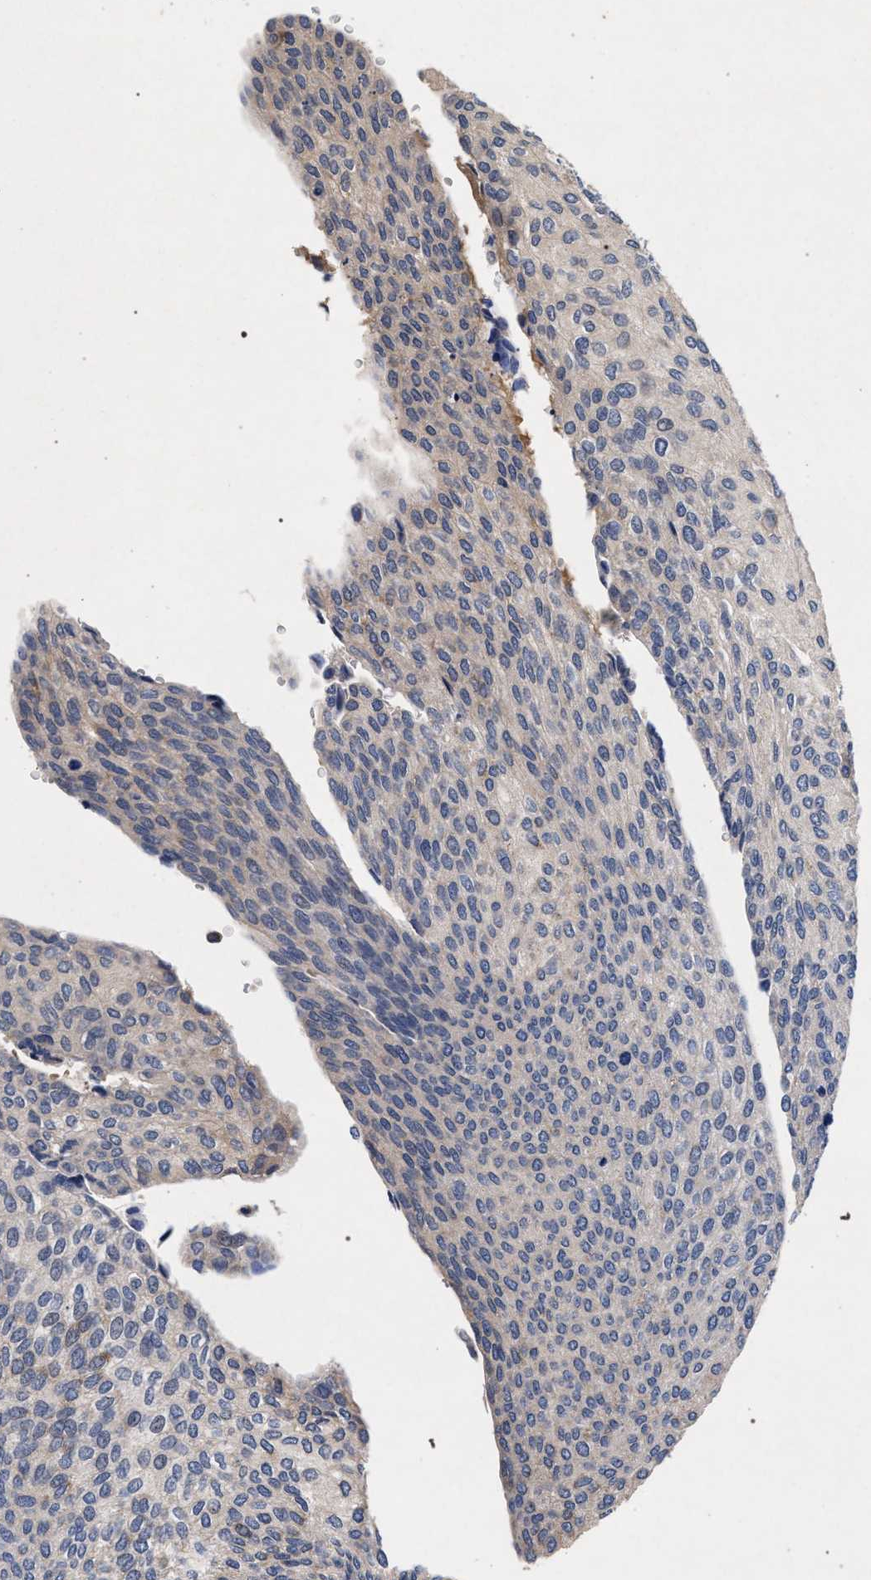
{"staining": {"intensity": "weak", "quantity": "<25%", "location": "cytoplasmic/membranous"}, "tissue": "urothelial cancer", "cell_type": "Tumor cells", "image_type": "cancer", "snomed": [{"axis": "morphology", "description": "Urothelial carcinoma, Low grade"}, {"axis": "topography", "description": "Urinary bladder"}], "caption": "Tumor cells are negative for protein expression in human urothelial carcinoma (low-grade).", "gene": "NEK7", "patient": {"sex": "female", "age": 79}}